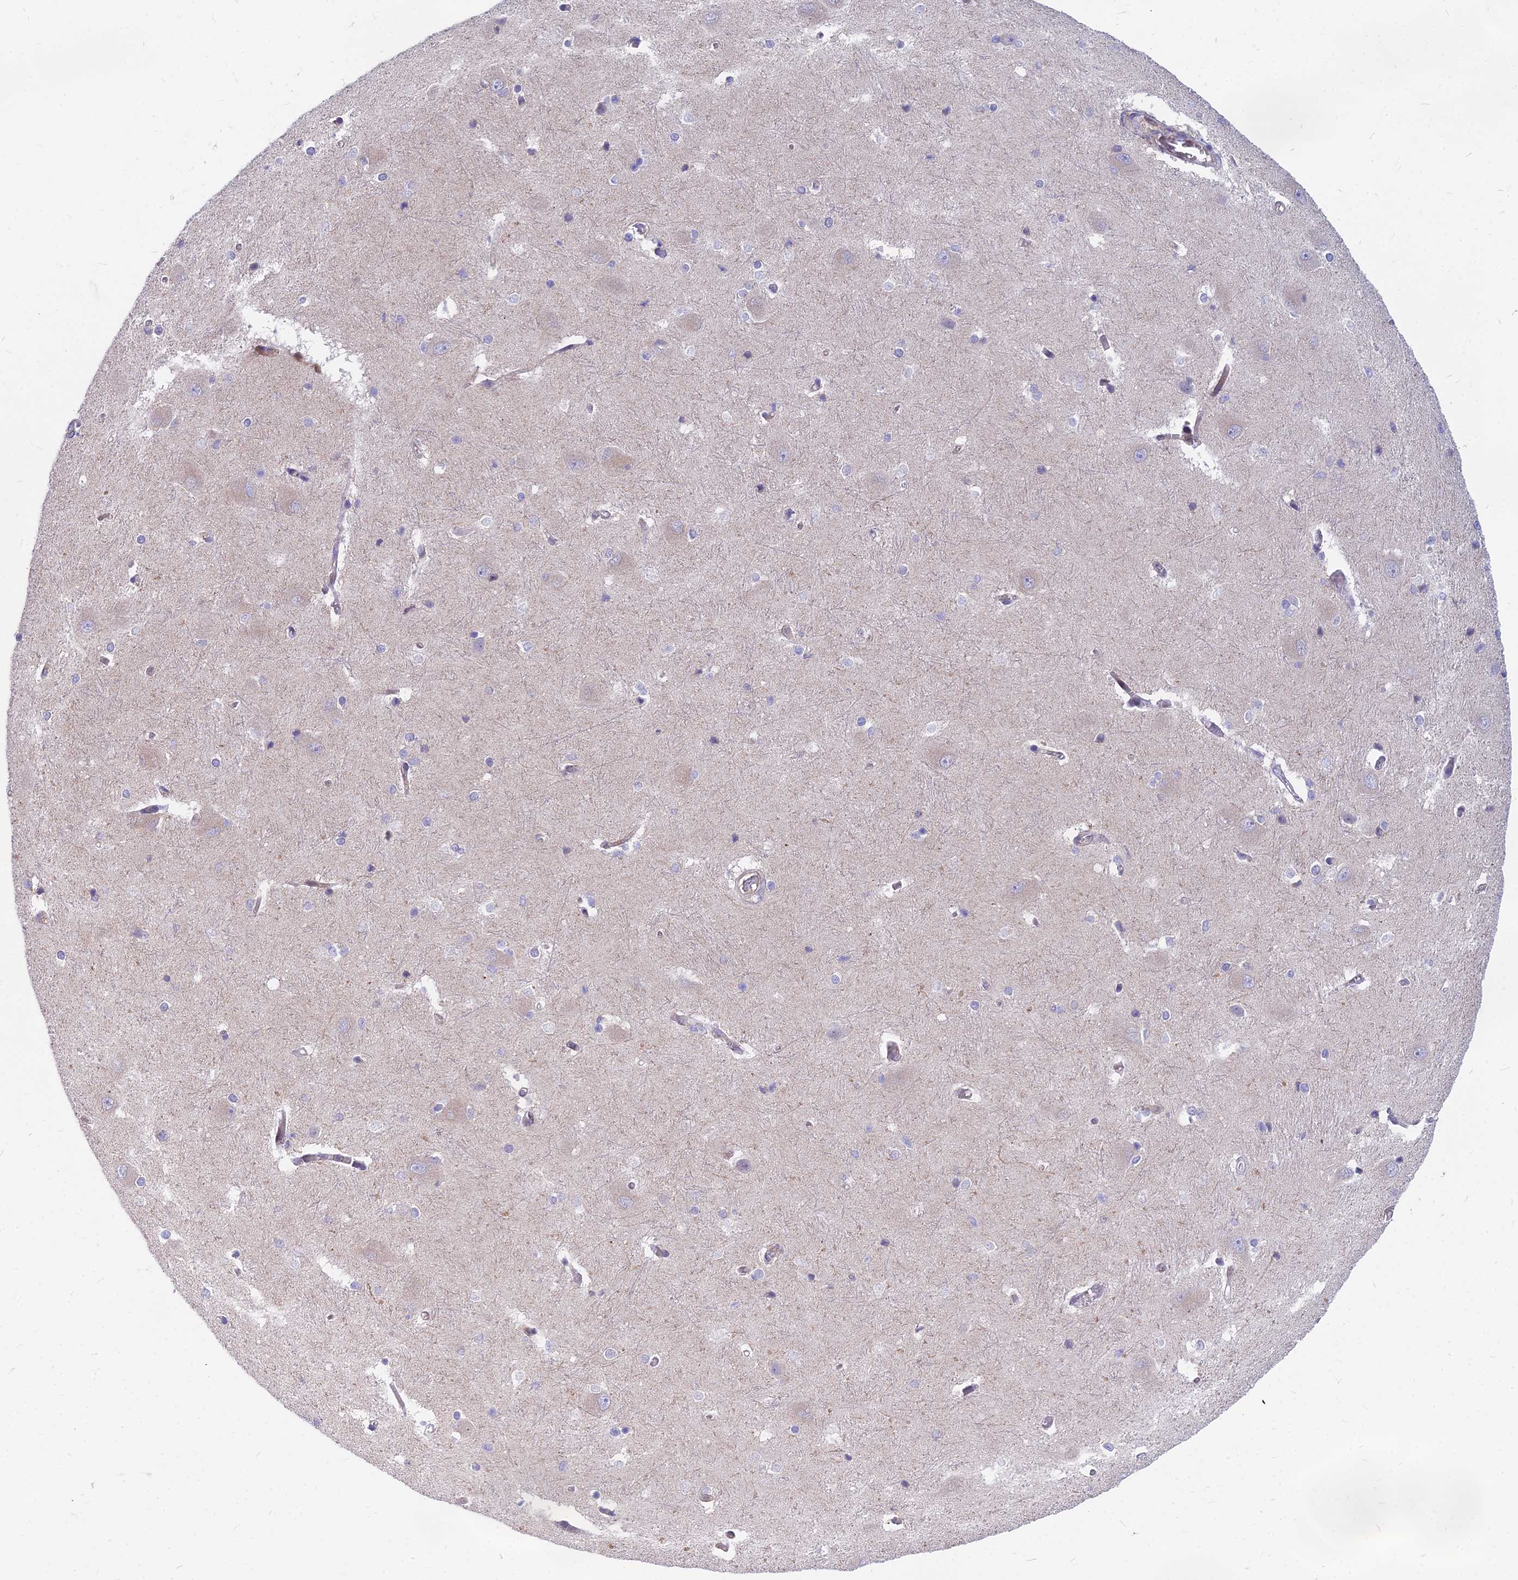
{"staining": {"intensity": "weak", "quantity": "<25%", "location": "cytoplasmic/membranous"}, "tissue": "caudate", "cell_type": "Glial cells", "image_type": "normal", "snomed": [{"axis": "morphology", "description": "Normal tissue, NOS"}, {"axis": "topography", "description": "Lateral ventricle wall"}], "caption": "The immunohistochemistry (IHC) micrograph has no significant positivity in glial cells of caudate.", "gene": "HLA", "patient": {"sex": "male", "age": 37}}